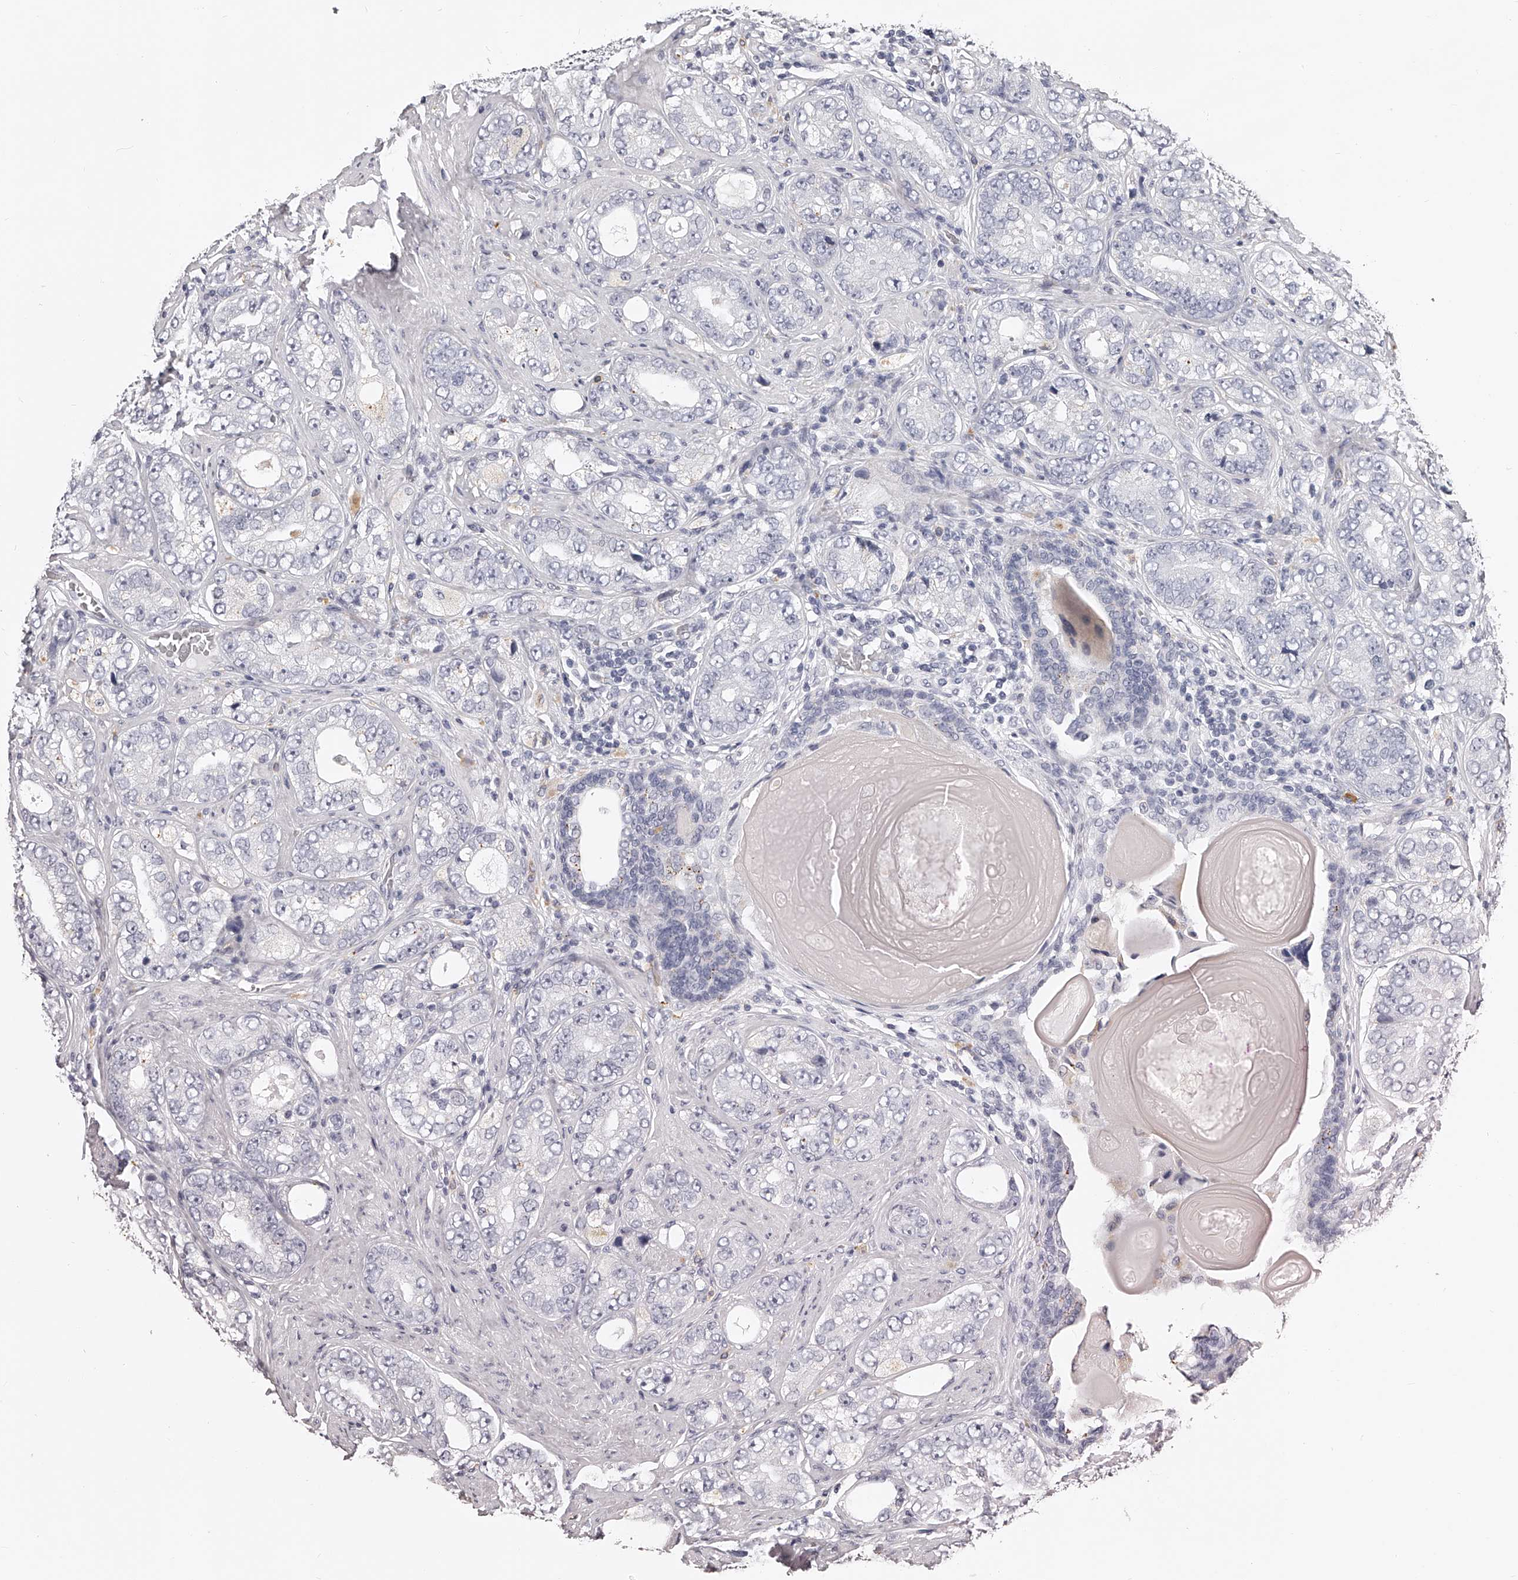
{"staining": {"intensity": "negative", "quantity": "none", "location": "none"}, "tissue": "prostate cancer", "cell_type": "Tumor cells", "image_type": "cancer", "snomed": [{"axis": "morphology", "description": "Adenocarcinoma, High grade"}, {"axis": "topography", "description": "Prostate"}], "caption": "A photomicrograph of prostate high-grade adenocarcinoma stained for a protein demonstrates no brown staining in tumor cells.", "gene": "DMRT1", "patient": {"sex": "male", "age": 56}}